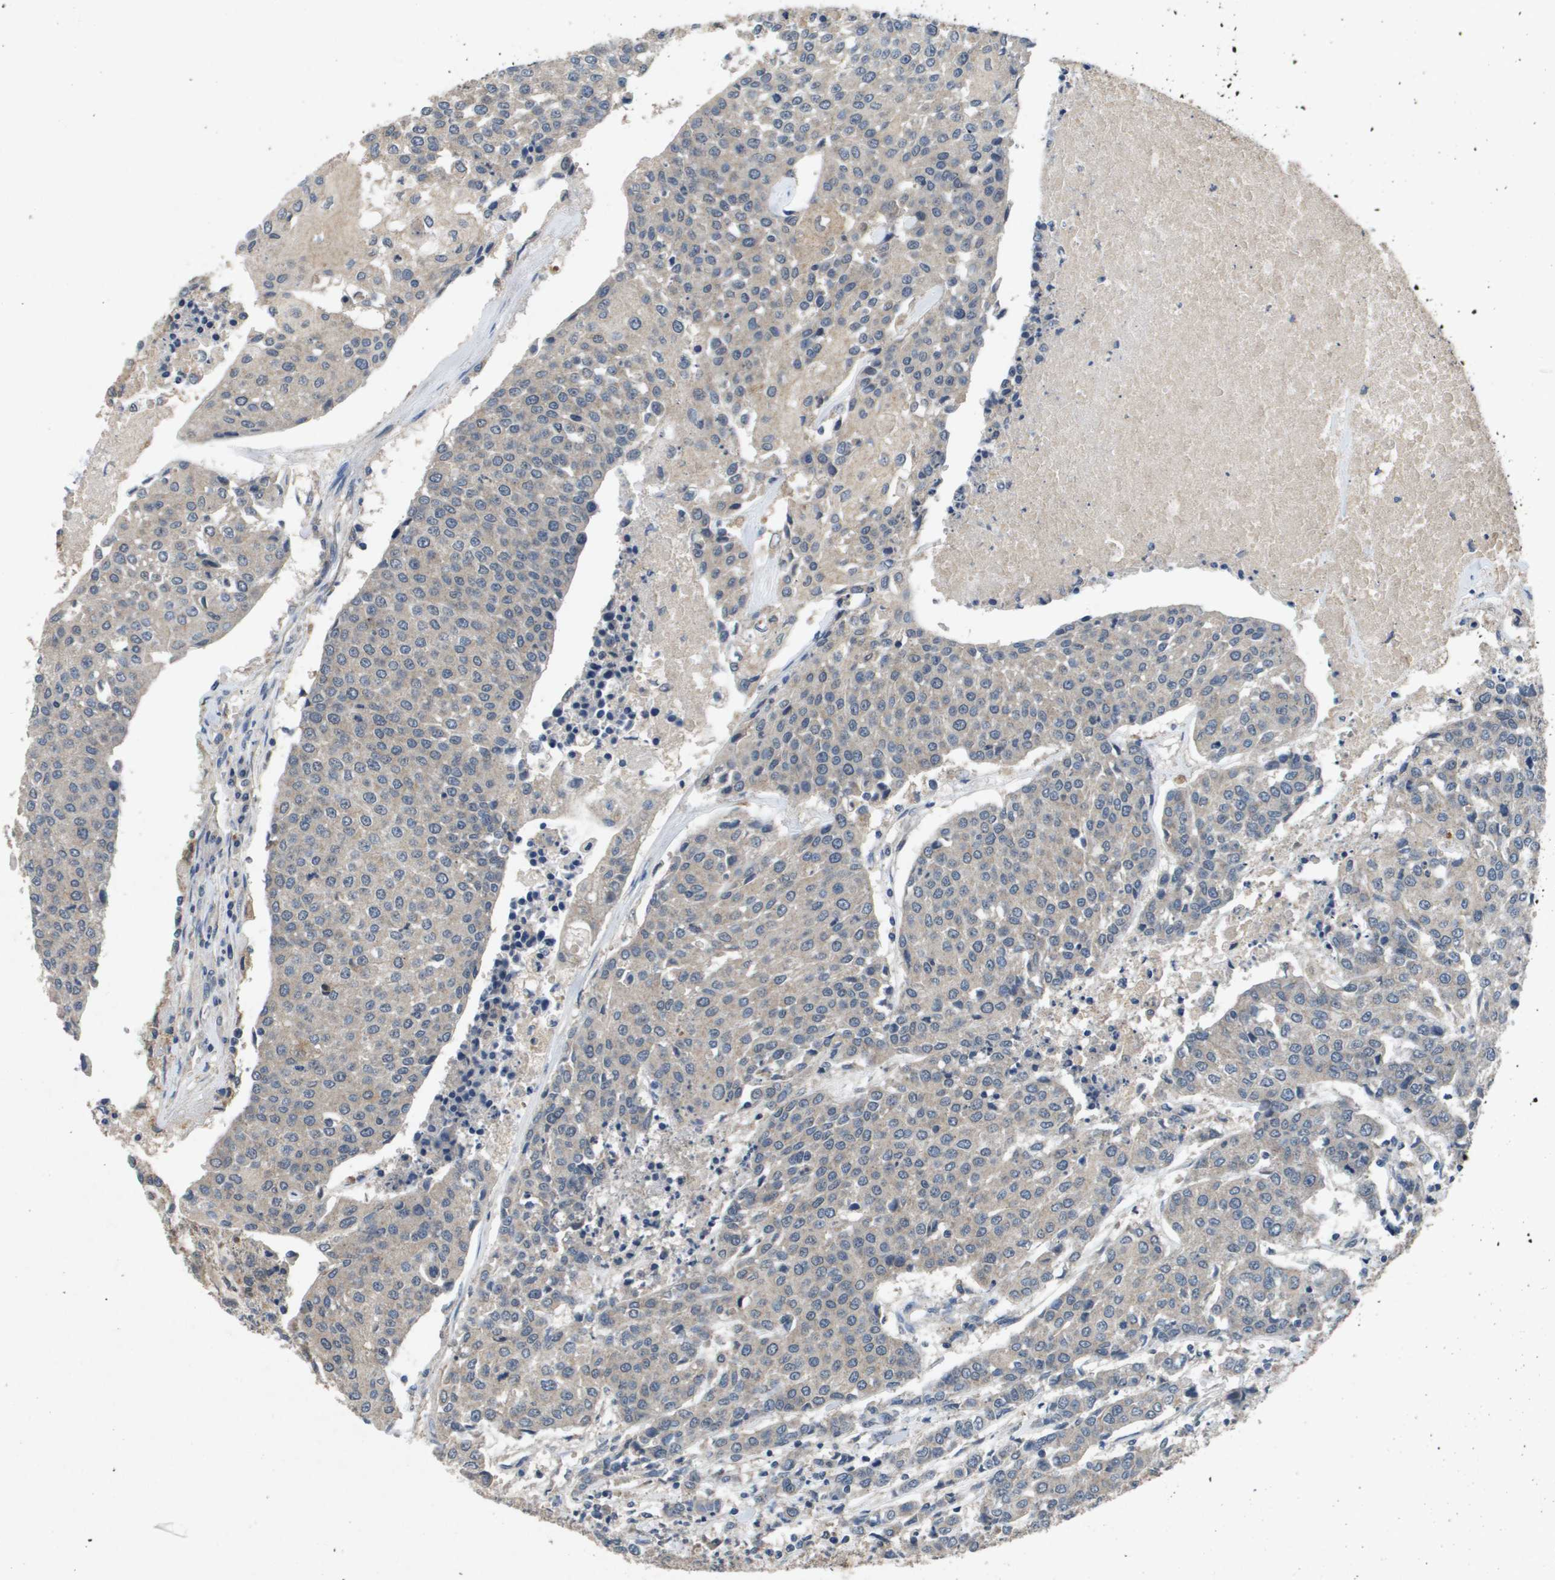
{"staining": {"intensity": "weak", "quantity": ">75%", "location": "cytoplasmic/membranous"}, "tissue": "urothelial cancer", "cell_type": "Tumor cells", "image_type": "cancer", "snomed": [{"axis": "morphology", "description": "Urothelial carcinoma, High grade"}, {"axis": "topography", "description": "Urinary bladder"}], "caption": "Protein expression analysis of urothelial cancer shows weak cytoplasmic/membranous staining in about >75% of tumor cells. The protein of interest is stained brown, and the nuclei are stained in blue (DAB IHC with brightfield microscopy, high magnification).", "gene": "PROC", "patient": {"sex": "female", "age": 85}}